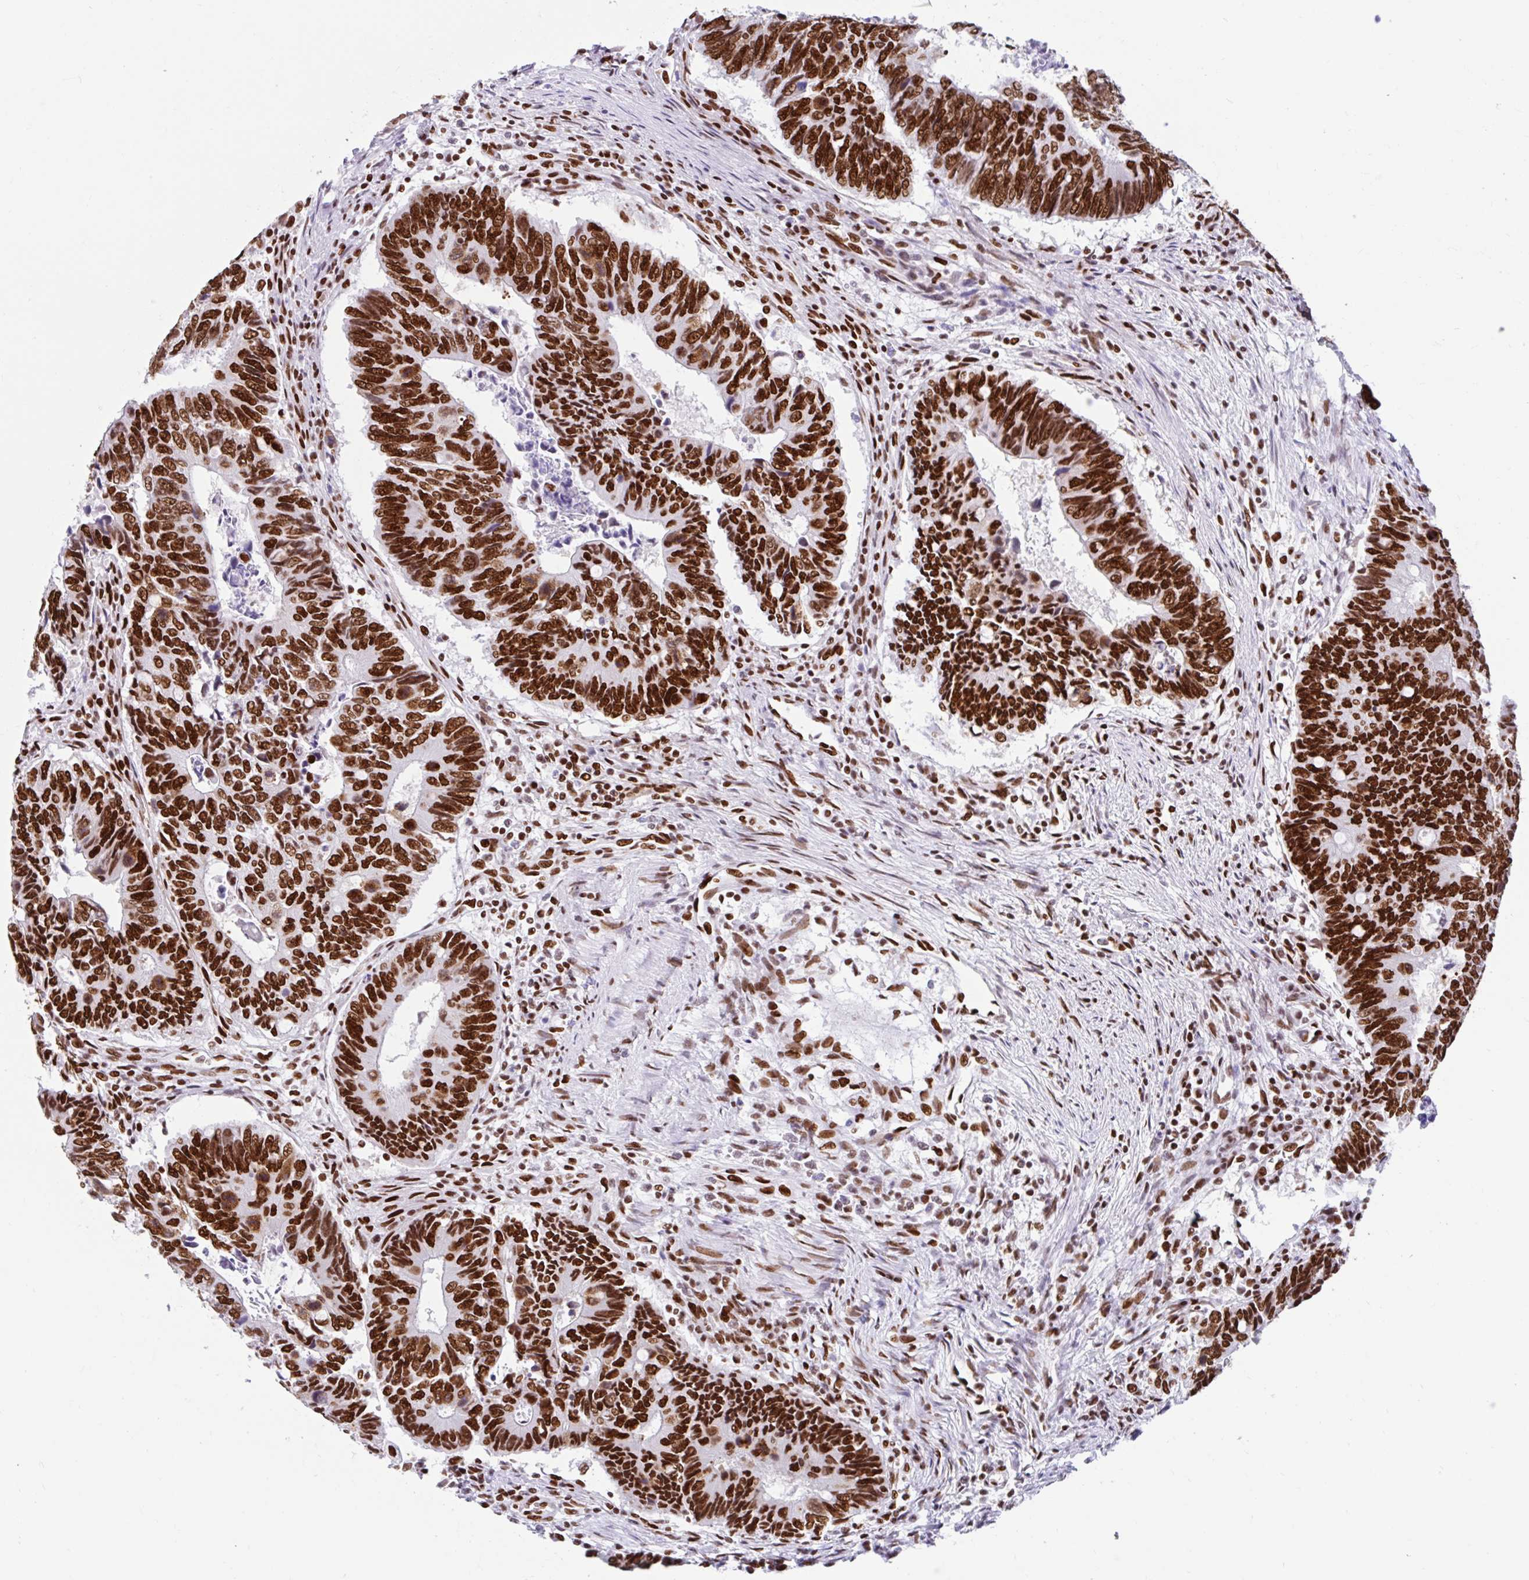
{"staining": {"intensity": "strong", "quantity": ">75%", "location": "nuclear"}, "tissue": "colorectal cancer", "cell_type": "Tumor cells", "image_type": "cancer", "snomed": [{"axis": "morphology", "description": "Adenocarcinoma, NOS"}, {"axis": "topography", "description": "Colon"}], "caption": "Immunohistochemistry (DAB (3,3'-diaminobenzidine)) staining of human adenocarcinoma (colorectal) demonstrates strong nuclear protein positivity in about >75% of tumor cells.", "gene": "KHDRBS1", "patient": {"sex": "male", "age": 87}}